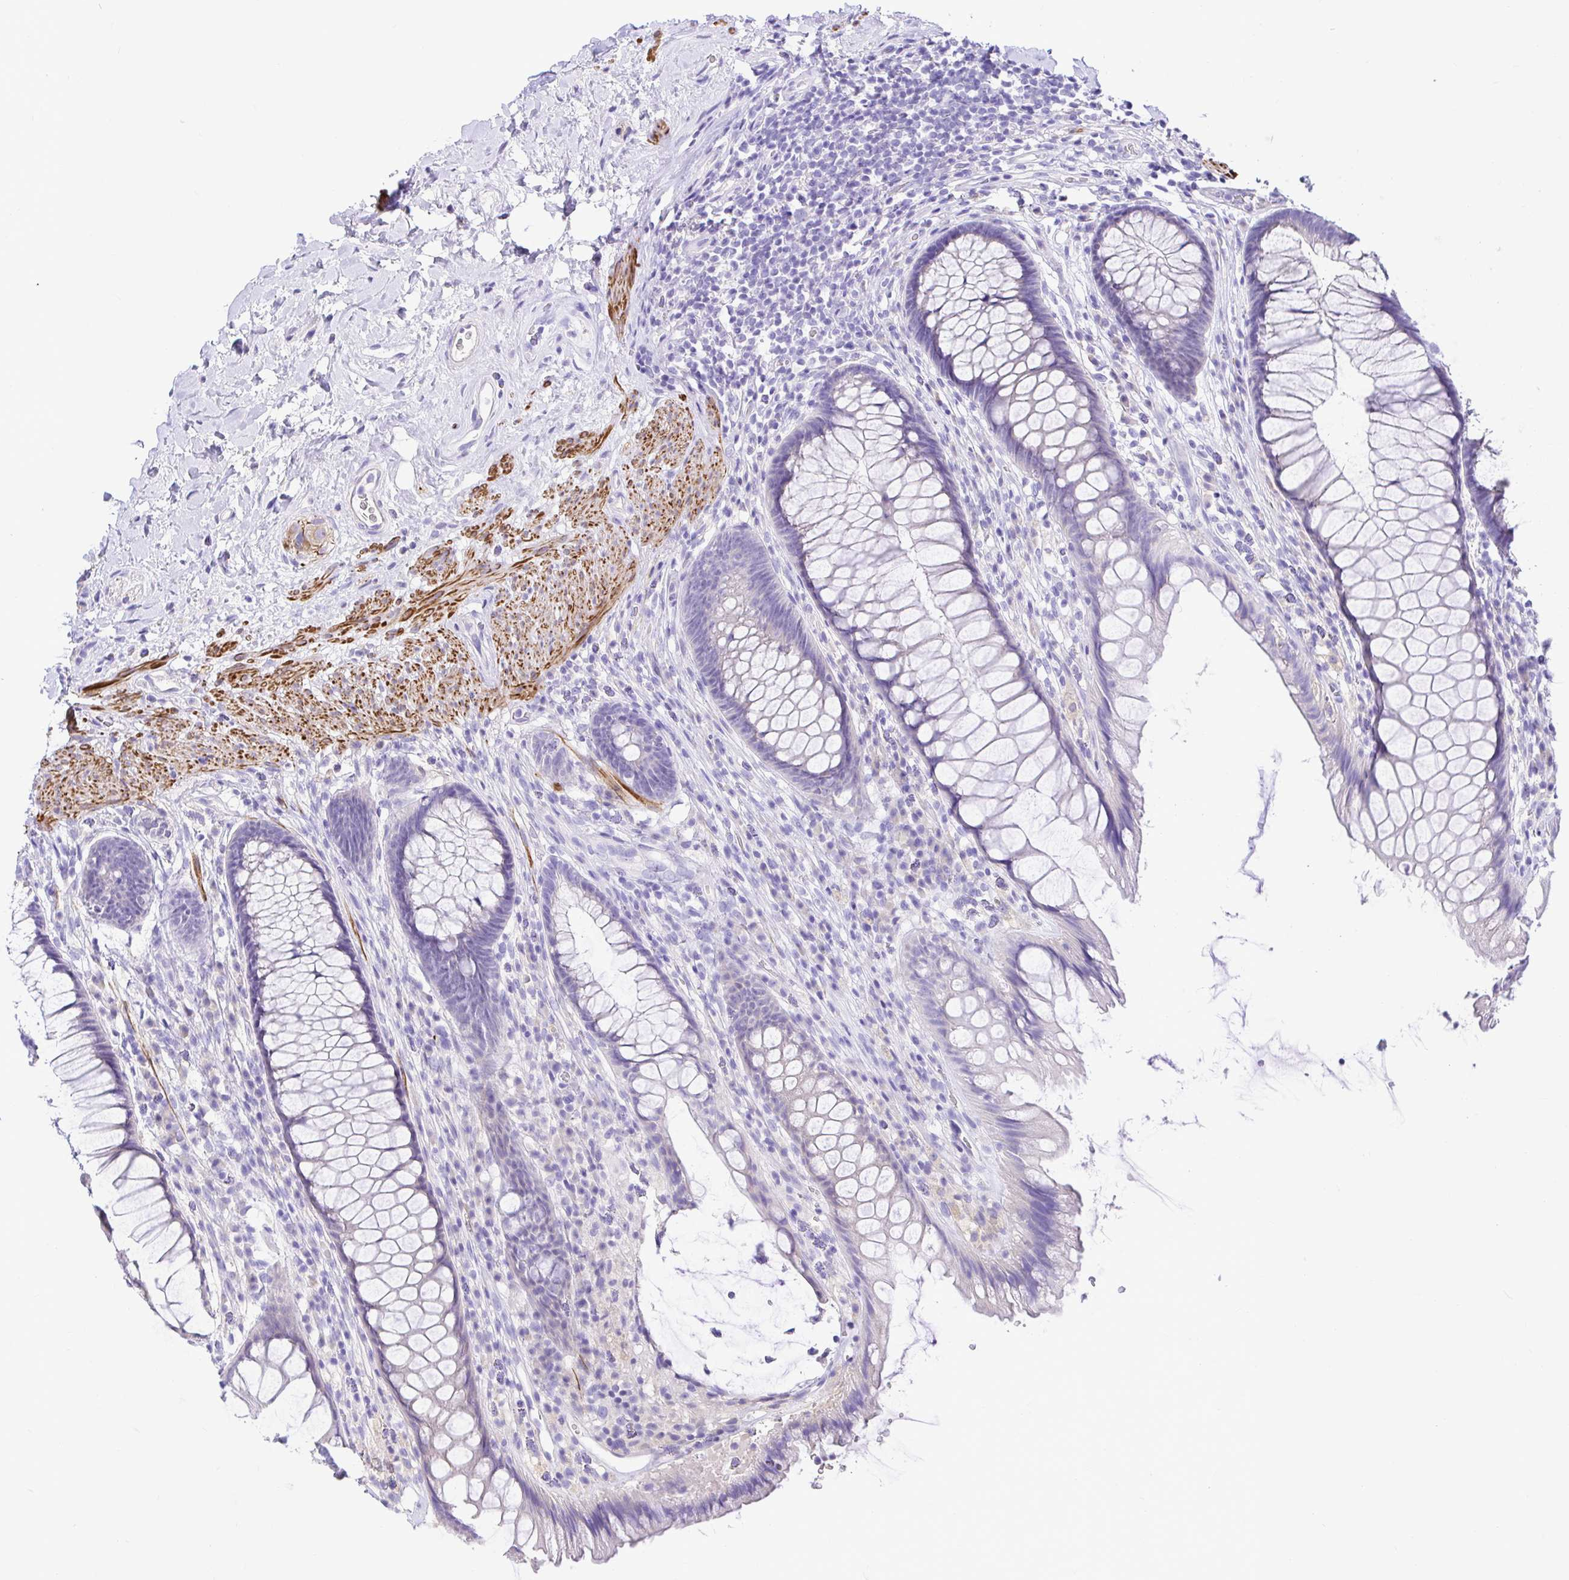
{"staining": {"intensity": "negative", "quantity": "none", "location": "none"}, "tissue": "rectum", "cell_type": "Glandular cells", "image_type": "normal", "snomed": [{"axis": "morphology", "description": "Normal tissue, NOS"}, {"axis": "topography", "description": "Rectum"}], "caption": "DAB immunohistochemical staining of benign rectum reveals no significant staining in glandular cells.", "gene": "BACE2", "patient": {"sex": "male", "age": 53}}